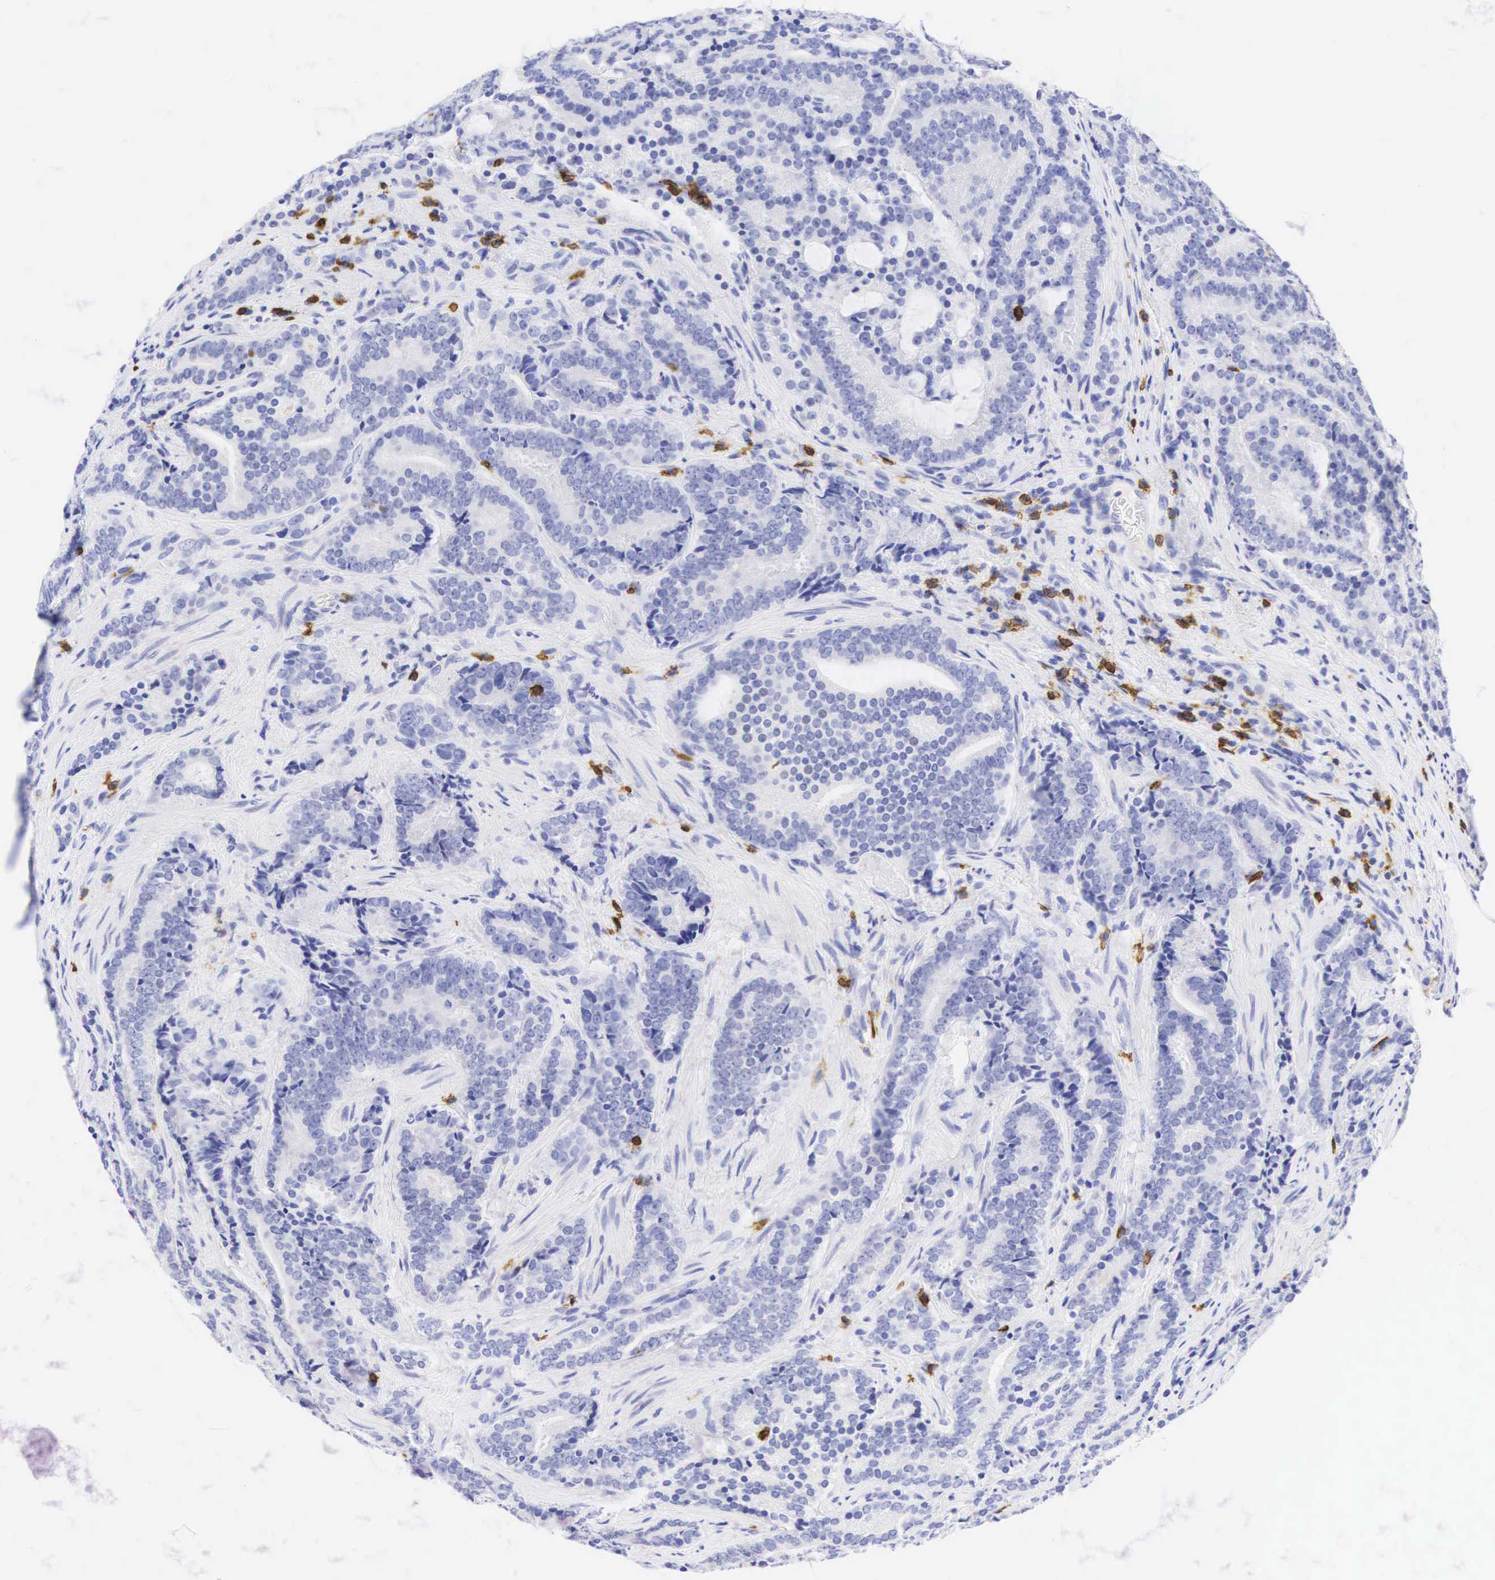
{"staining": {"intensity": "negative", "quantity": "none", "location": "none"}, "tissue": "prostate cancer", "cell_type": "Tumor cells", "image_type": "cancer", "snomed": [{"axis": "morphology", "description": "Adenocarcinoma, Medium grade"}, {"axis": "topography", "description": "Prostate"}], "caption": "Immunohistochemistry micrograph of prostate cancer stained for a protein (brown), which reveals no positivity in tumor cells. (DAB (3,3'-diaminobenzidine) immunohistochemistry, high magnification).", "gene": "CD8A", "patient": {"sex": "male", "age": 65}}